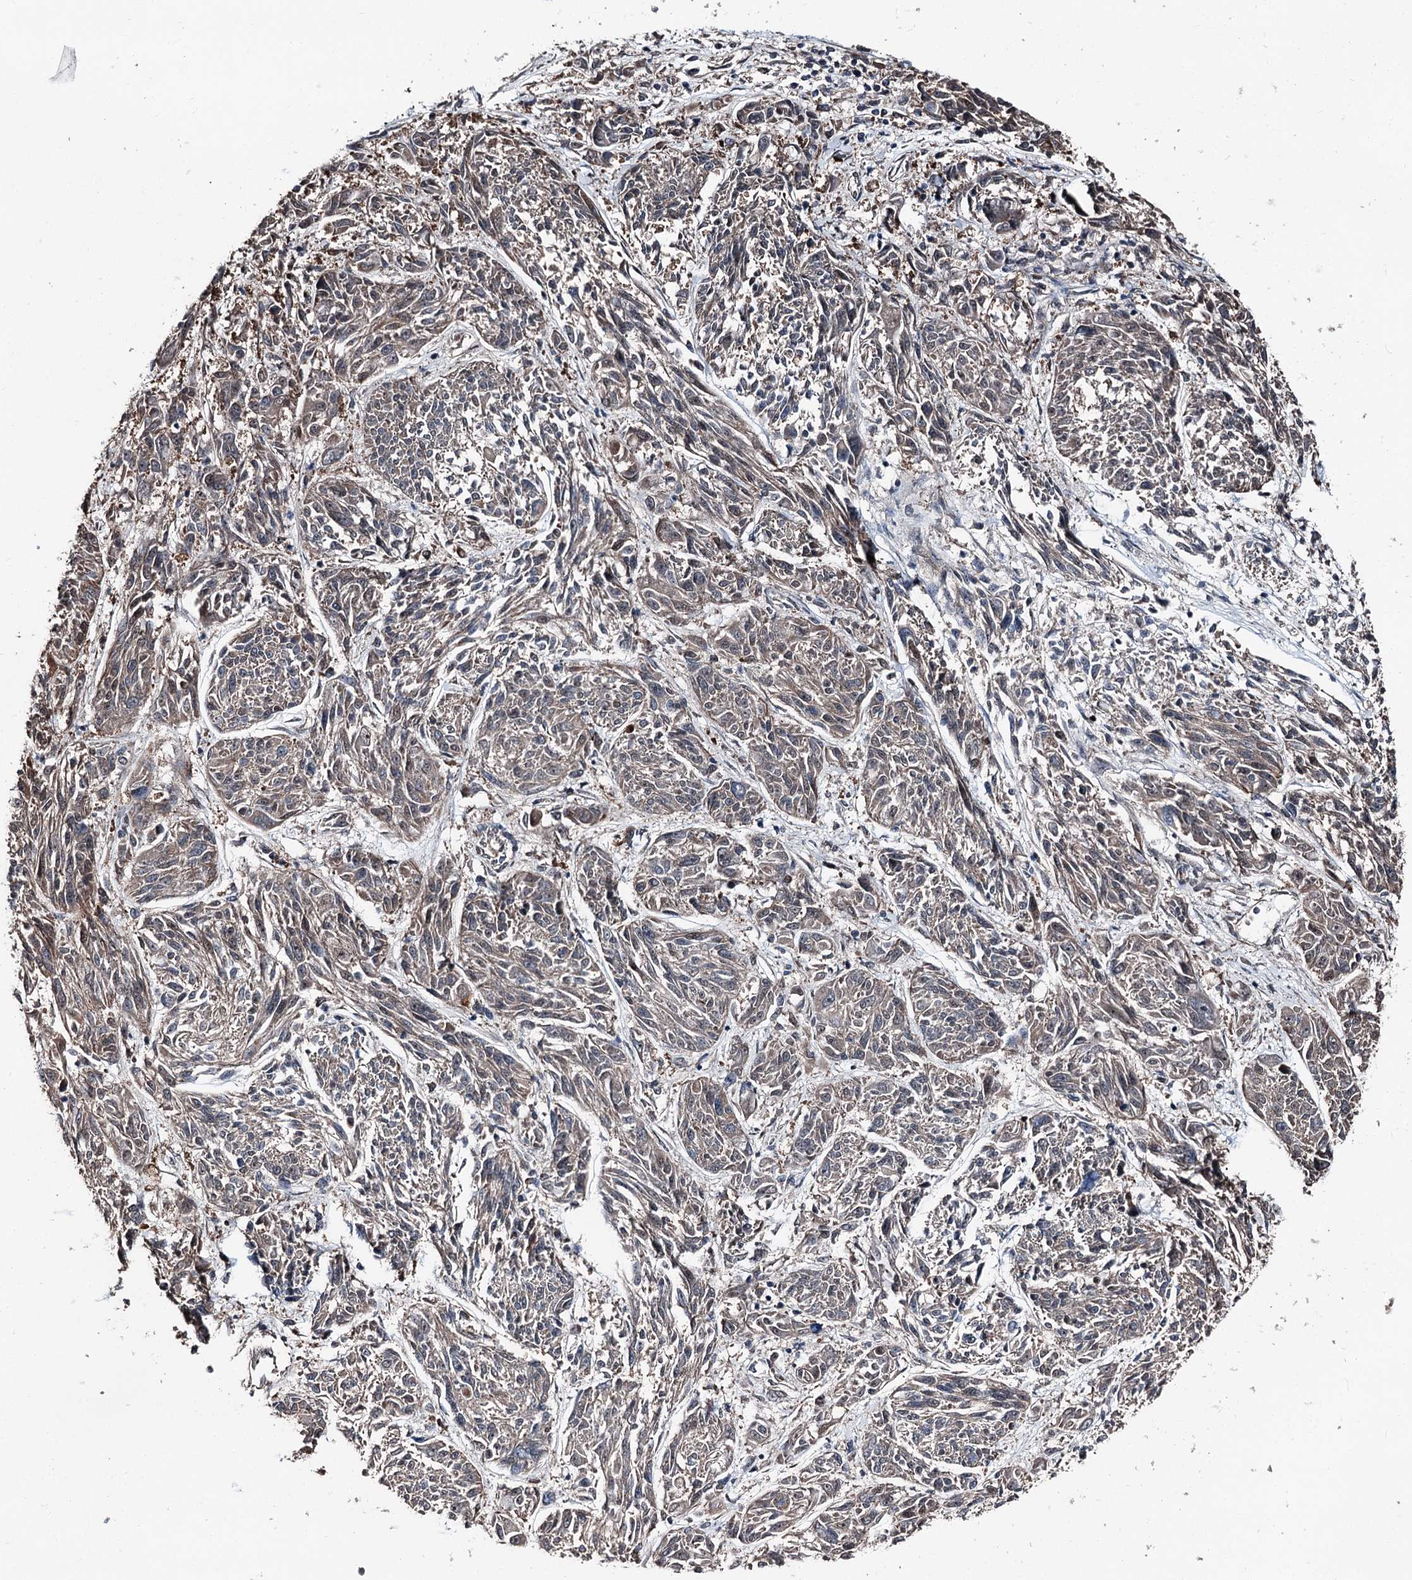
{"staining": {"intensity": "weak", "quantity": "<25%", "location": "cytoplasmic/membranous"}, "tissue": "melanoma", "cell_type": "Tumor cells", "image_type": "cancer", "snomed": [{"axis": "morphology", "description": "Malignant melanoma, NOS"}, {"axis": "topography", "description": "Skin"}], "caption": "An immunohistochemistry (IHC) micrograph of malignant melanoma is shown. There is no staining in tumor cells of malignant melanoma. The staining is performed using DAB (3,3'-diaminobenzidine) brown chromogen with nuclei counter-stained in using hematoxylin.", "gene": "PSMD13", "patient": {"sex": "male", "age": 53}}